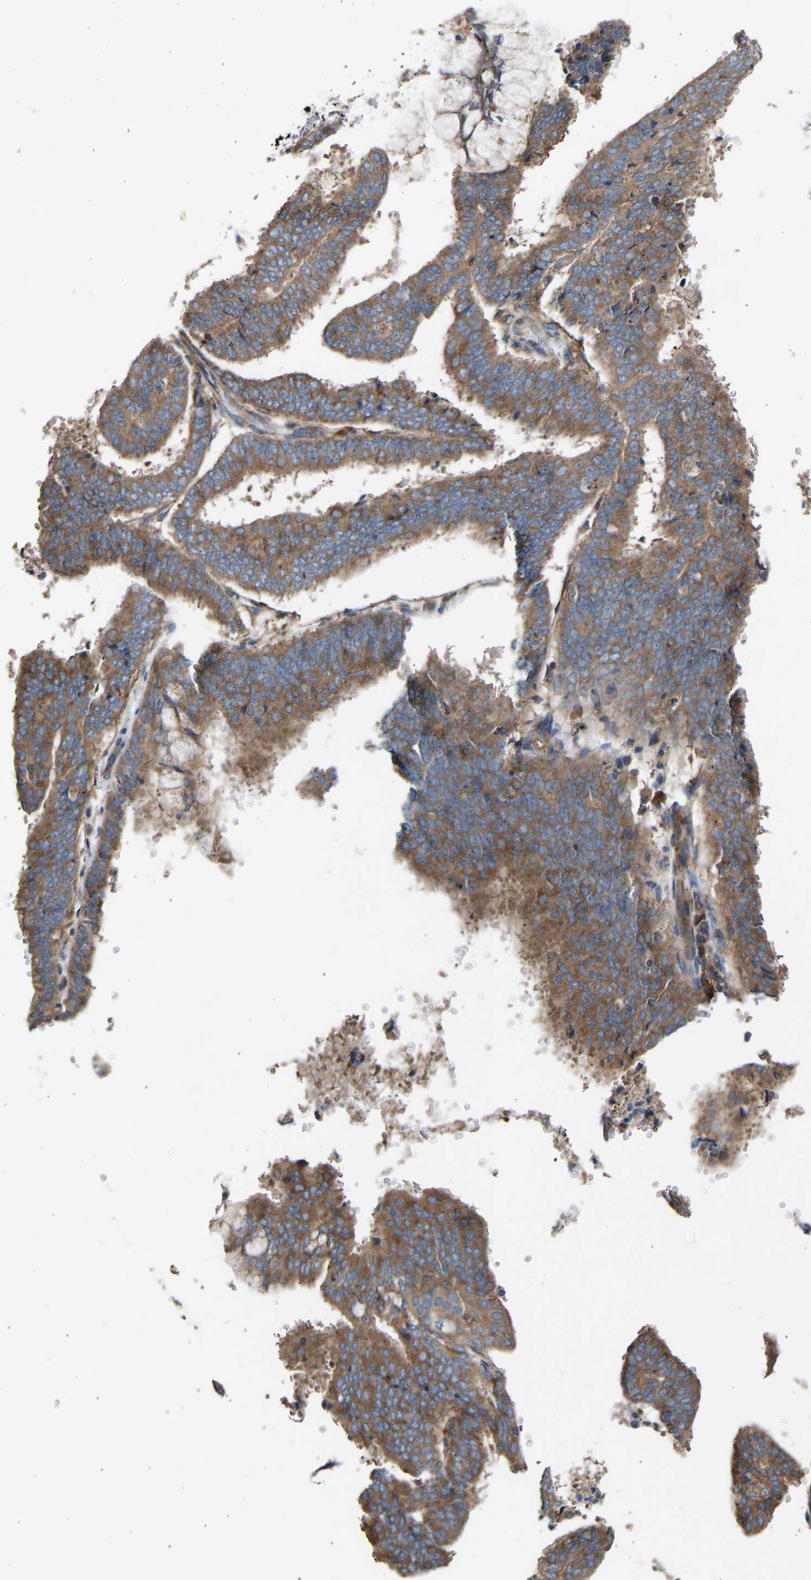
{"staining": {"intensity": "strong", "quantity": ">75%", "location": "cytoplasmic/membranous"}, "tissue": "endometrial cancer", "cell_type": "Tumor cells", "image_type": "cancer", "snomed": [{"axis": "morphology", "description": "Adenocarcinoma, NOS"}, {"axis": "topography", "description": "Endometrium"}], "caption": "A micrograph of human endometrial adenocarcinoma stained for a protein shows strong cytoplasmic/membranous brown staining in tumor cells.", "gene": "GCN1", "patient": {"sex": "female", "age": 63}}